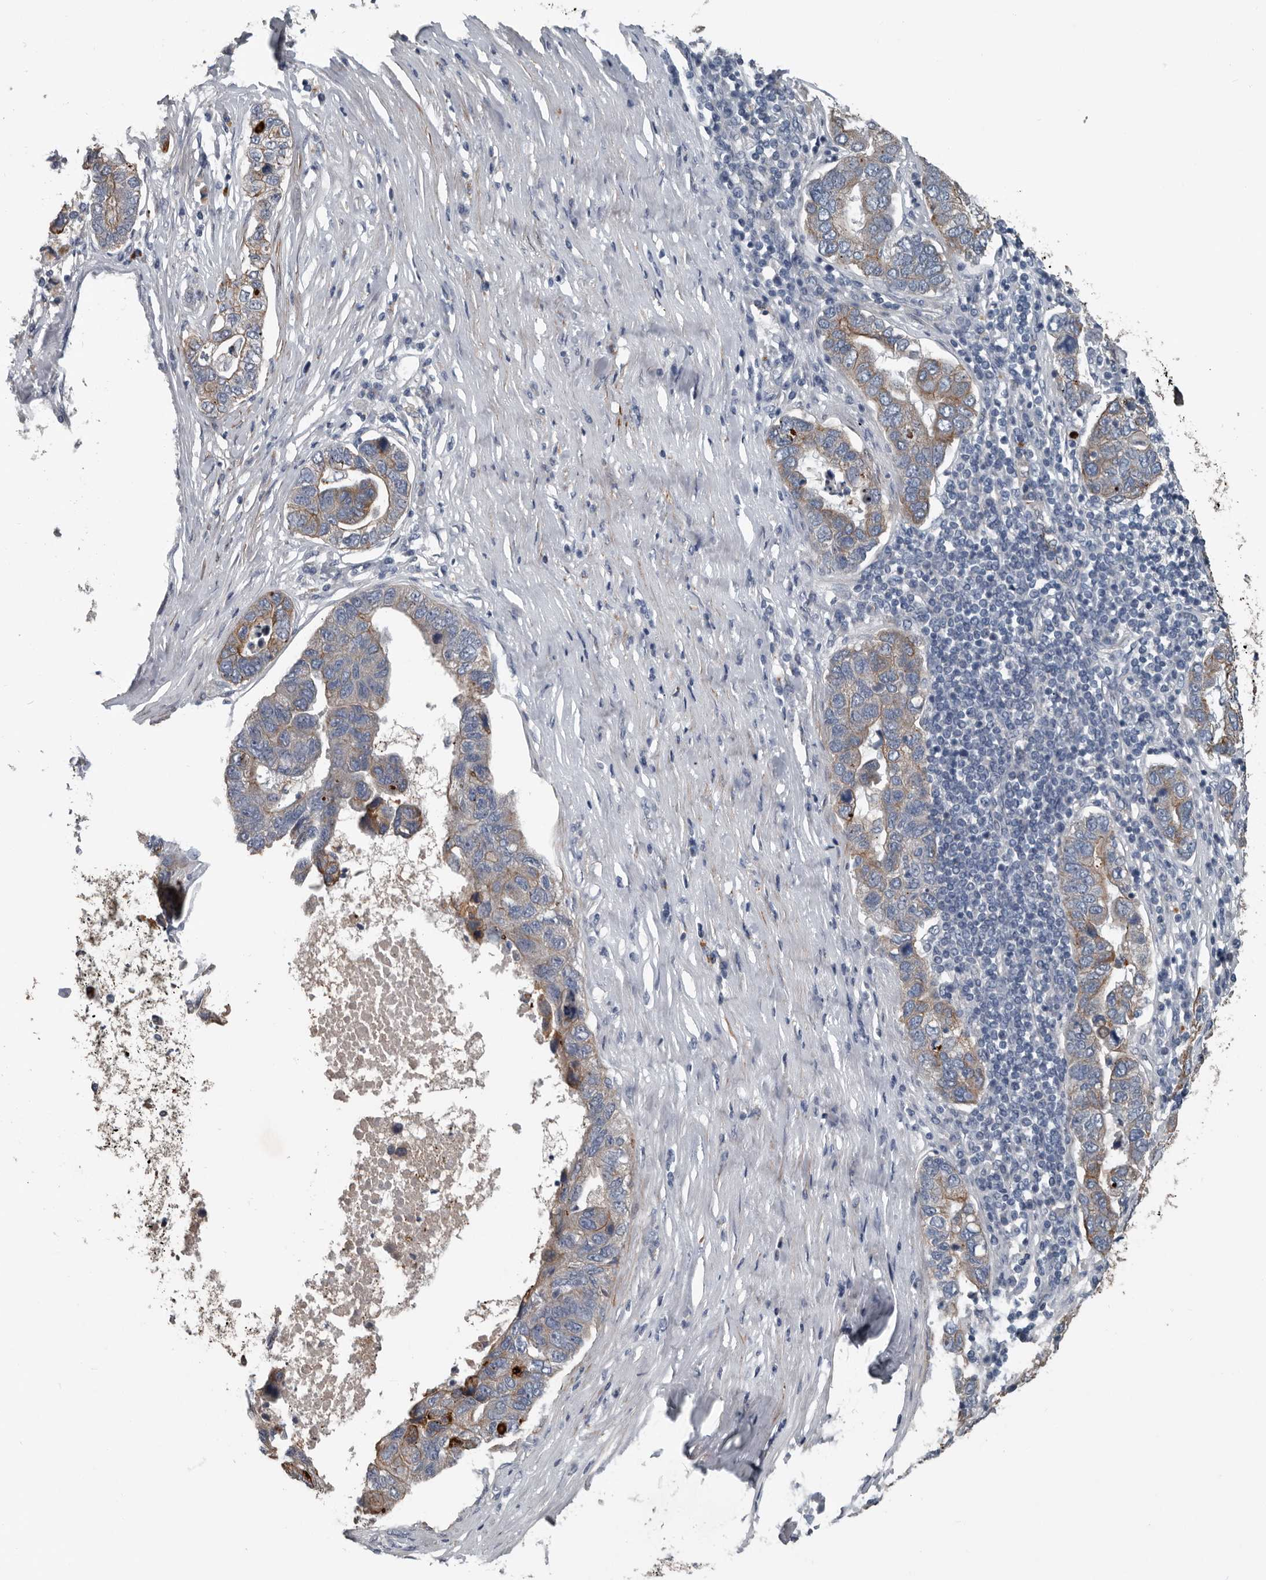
{"staining": {"intensity": "weak", "quantity": "25%-75%", "location": "cytoplasmic/membranous"}, "tissue": "pancreatic cancer", "cell_type": "Tumor cells", "image_type": "cancer", "snomed": [{"axis": "morphology", "description": "Adenocarcinoma, NOS"}, {"axis": "topography", "description": "Pancreas"}], "caption": "Human pancreatic cancer (adenocarcinoma) stained for a protein (brown) reveals weak cytoplasmic/membranous positive expression in approximately 25%-75% of tumor cells.", "gene": "DPY19L4", "patient": {"sex": "female", "age": 61}}